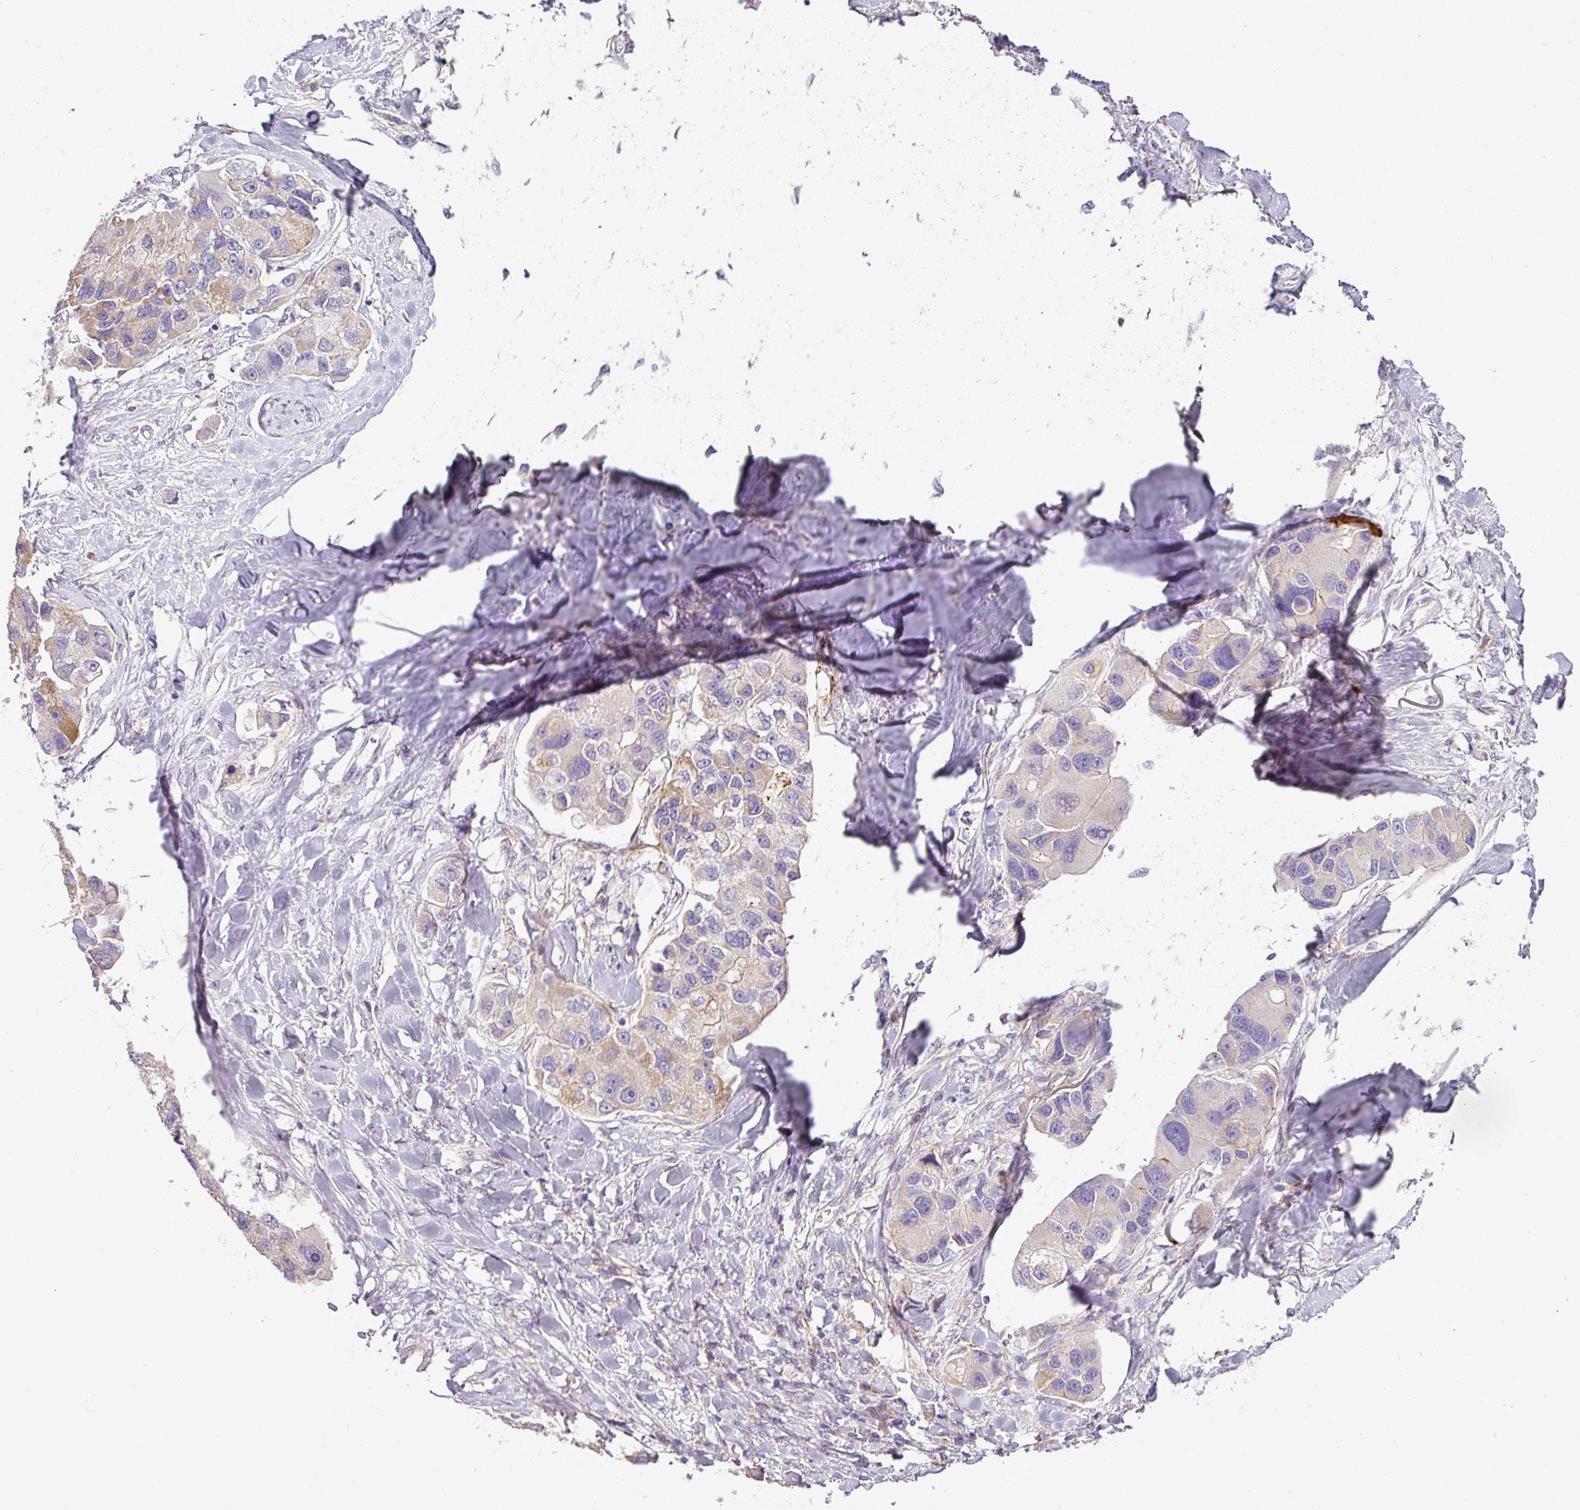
{"staining": {"intensity": "weak", "quantity": "<25%", "location": "cytoplasmic/membranous"}, "tissue": "lung cancer", "cell_type": "Tumor cells", "image_type": "cancer", "snomed": [{"axis": "morphology", "description": "Adenocarcinoma, NOS"}, {"axis": "topography", "description": "Lung"}], "caption": "Tumor cells show no significant positivity in lung adenocarcinoma. Nuclei are stained in blue.", "gene": "GAN", "patient": {"sex": "female", "age": 54}}